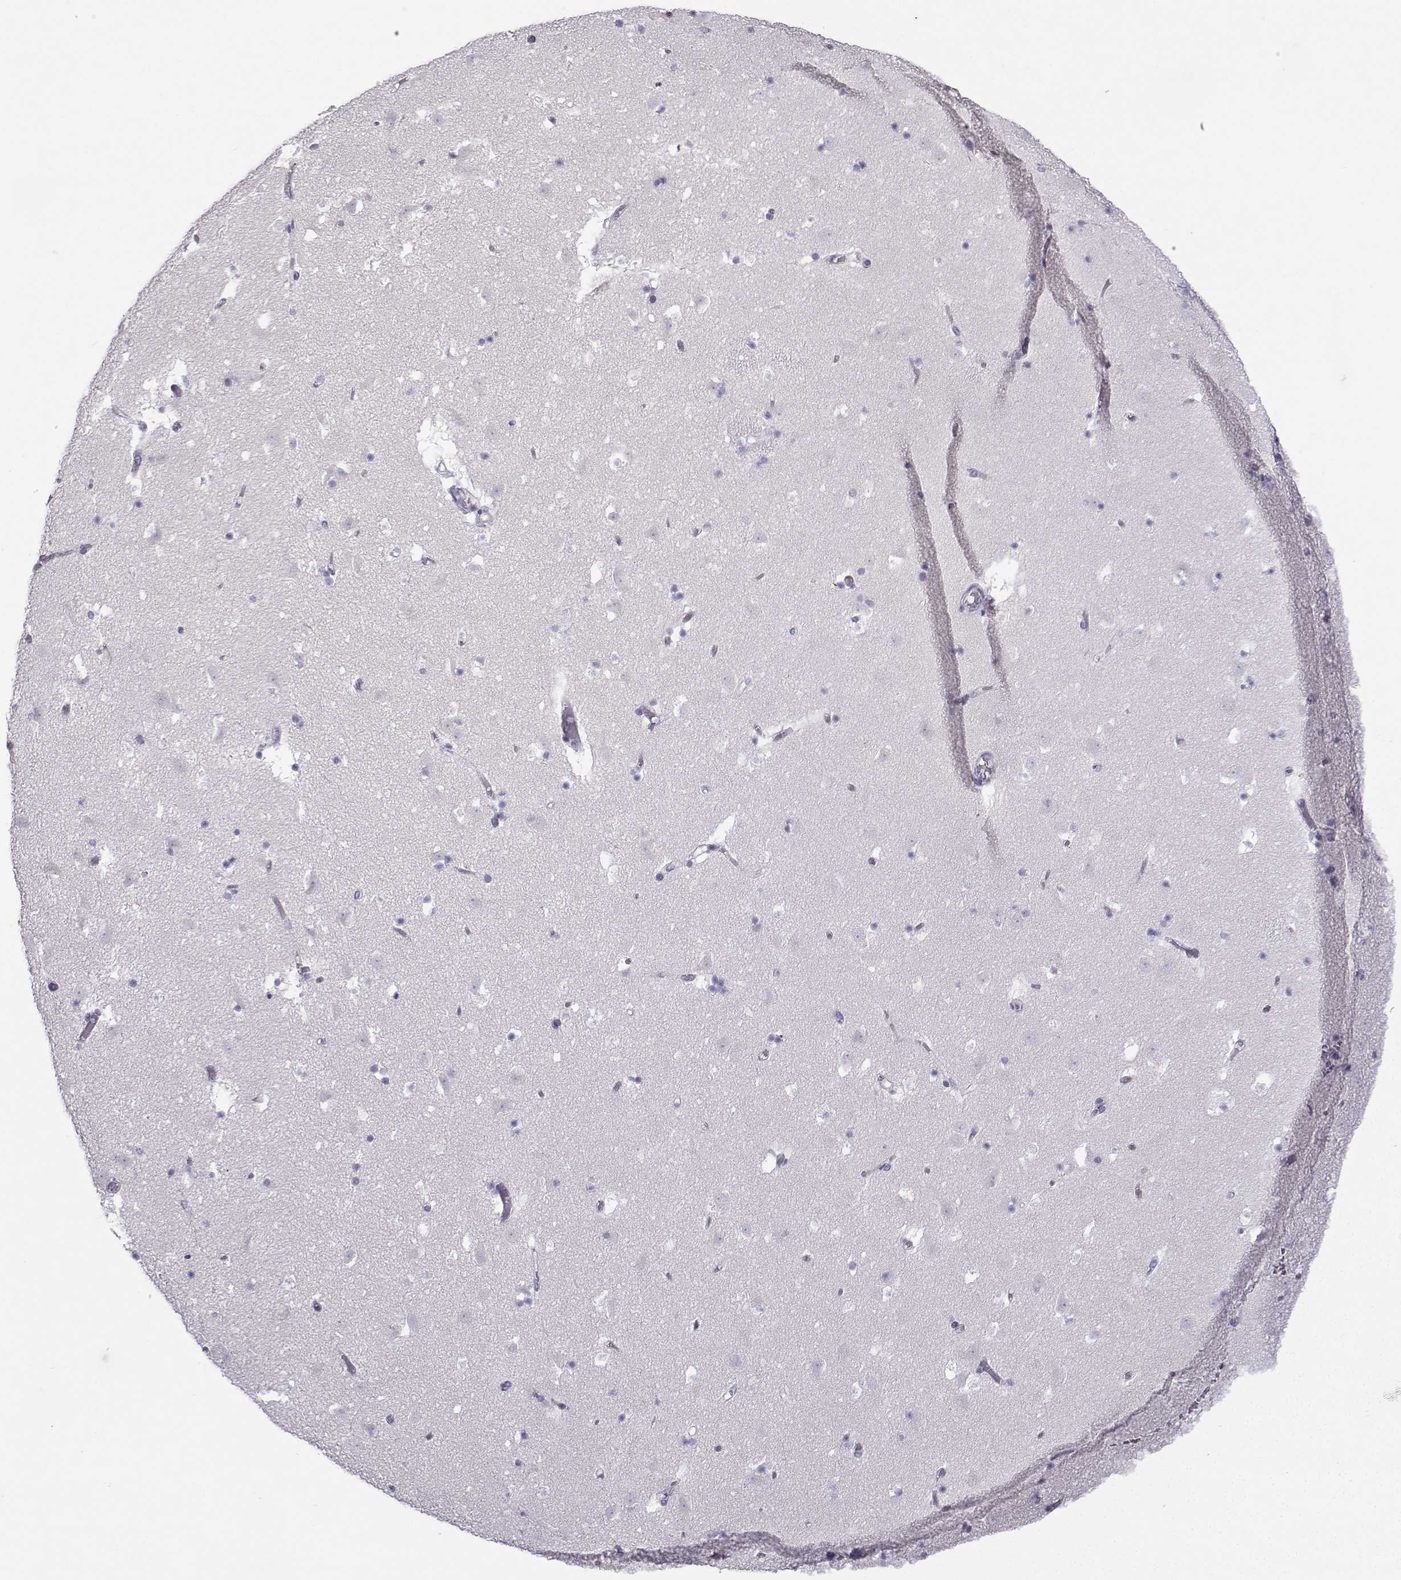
{"staining": {"intensity": "strong", "quantity": "<25%", "location": "cytoplasmic/membranous"}, "tissue": "caudate", "cell_type": "Glial cells", "image_type": "normal", "snomed": [{"axis": "morphology", "description": "Normal tissue, NOS"}, {"axis": "topography", "description": "Lateral ventricle wall"}], "caption": "DAB (3,3'-diaminobenzidine) immunohistochemical staining of unremarkable human caudate displays strong cytoplasmic/membranous protein staining in about <25% of glial cells.", "gene": "CFAP53", "patient": {"sex": "female", "age": 42}}